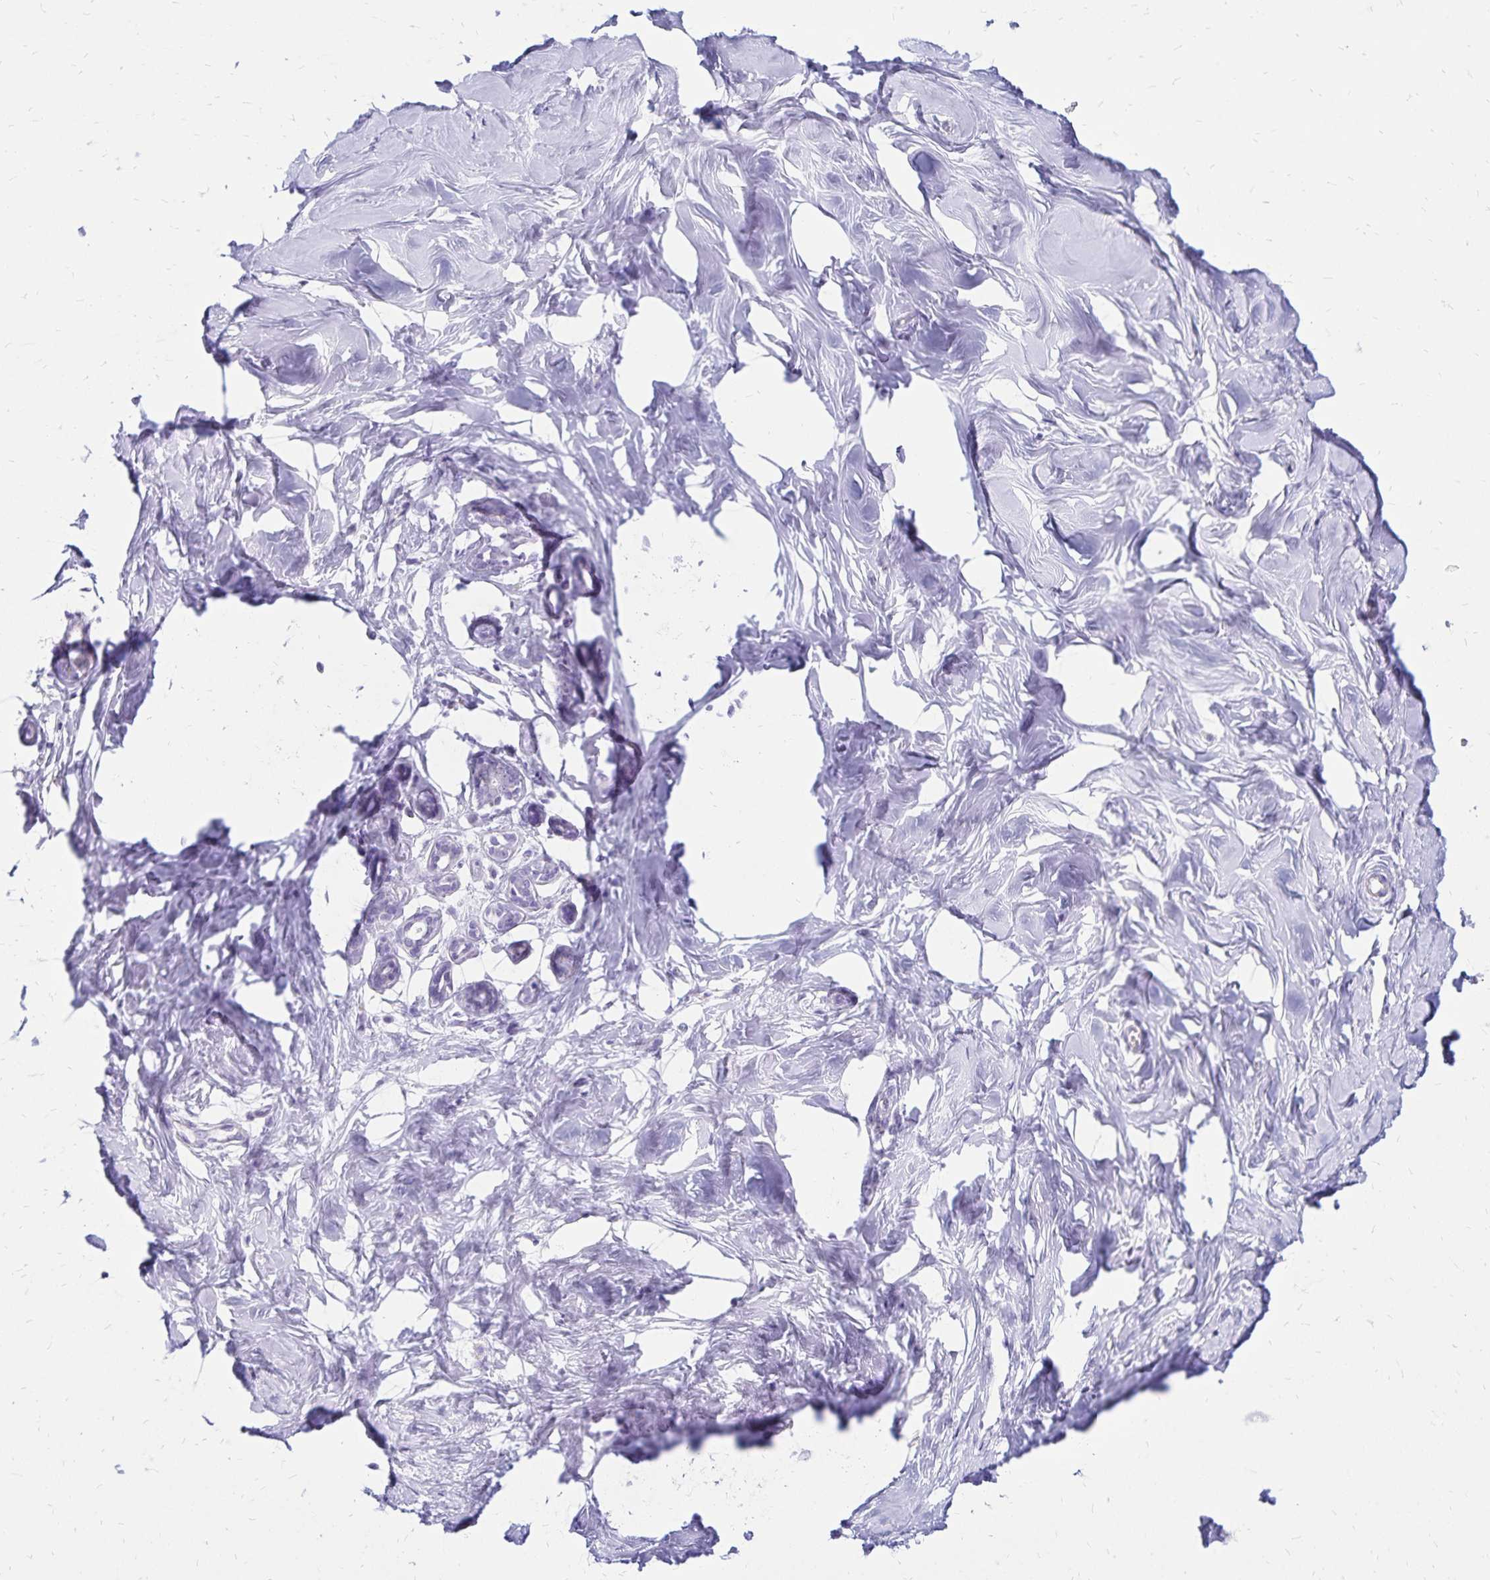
{"staining": {"intensity": "negative", "quantity": "none", "location": "none"}, "tissue": "breast", "cell_type": "Adipocytes", "image_type": "normal", "snomed": [{"axis": "morphology", "description": "Normal tissue, NOS"}, {"axis": "topography", "description": "Breast"}], "caption": "This is an immunohistochemistry histopathology image of benign human breast. There is no staining in adipocytes.", "gene": "LIN28B", "patient": {"sex": "female", "age": 27}}